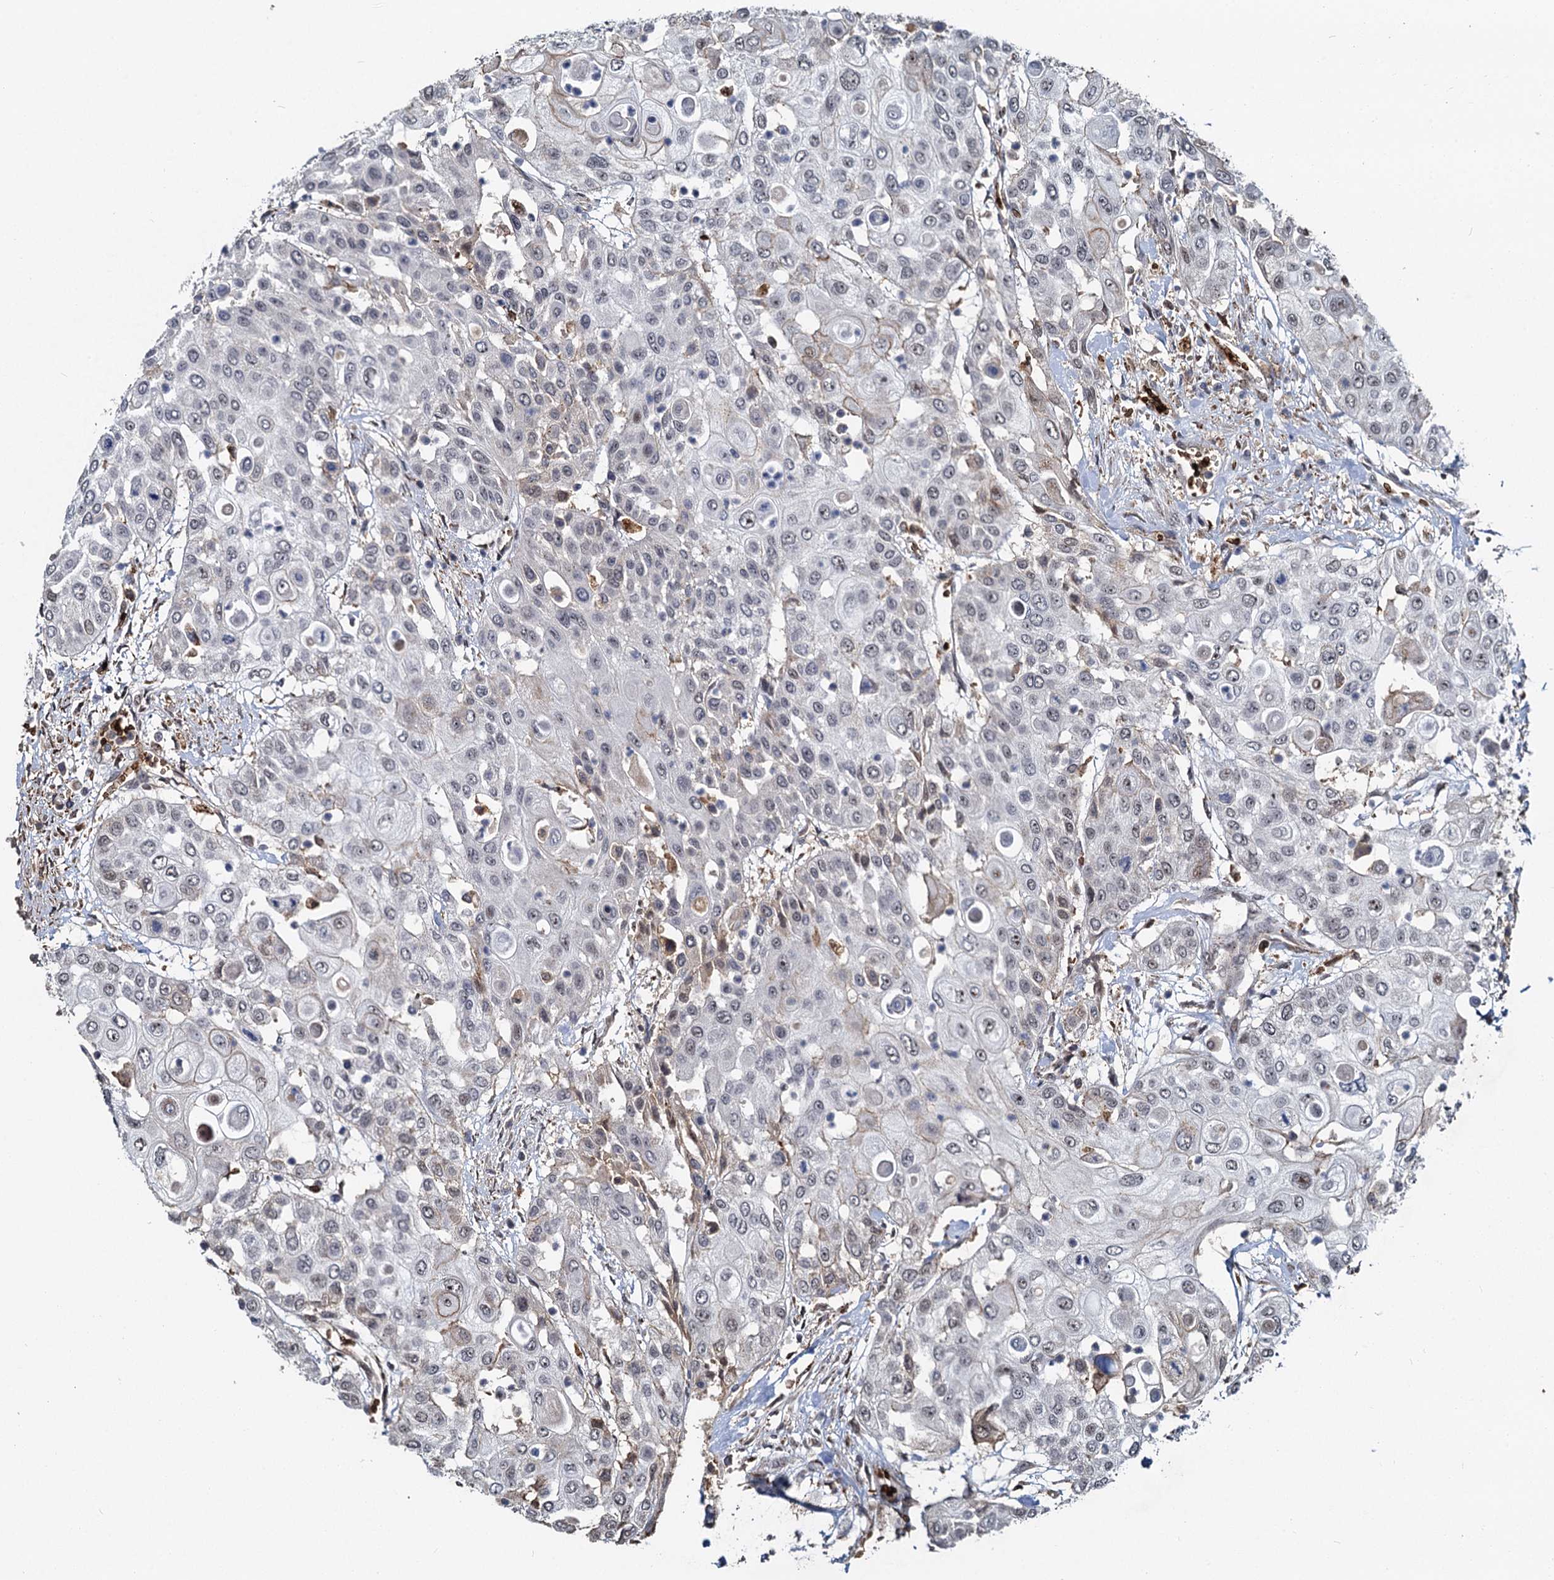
{"staining": {"intensity": "weak", "quantity": "<25%", "location": "nuclear"}, "tissue": "urothelial cancer", "cell_type": "Tumor cells", "image_type": "cancer", "snomed": [{"axis": "morphology", "description": "Urothelial carcinoma, High grade"}, {"axis": "topography", "description": "Urinary bladder"}], "caption": "Tumor cells show no significant staining in urothelial carcinoma (high-grade).", "gene": "FANCI", "patient": {"sex": "female", "age": 79}}